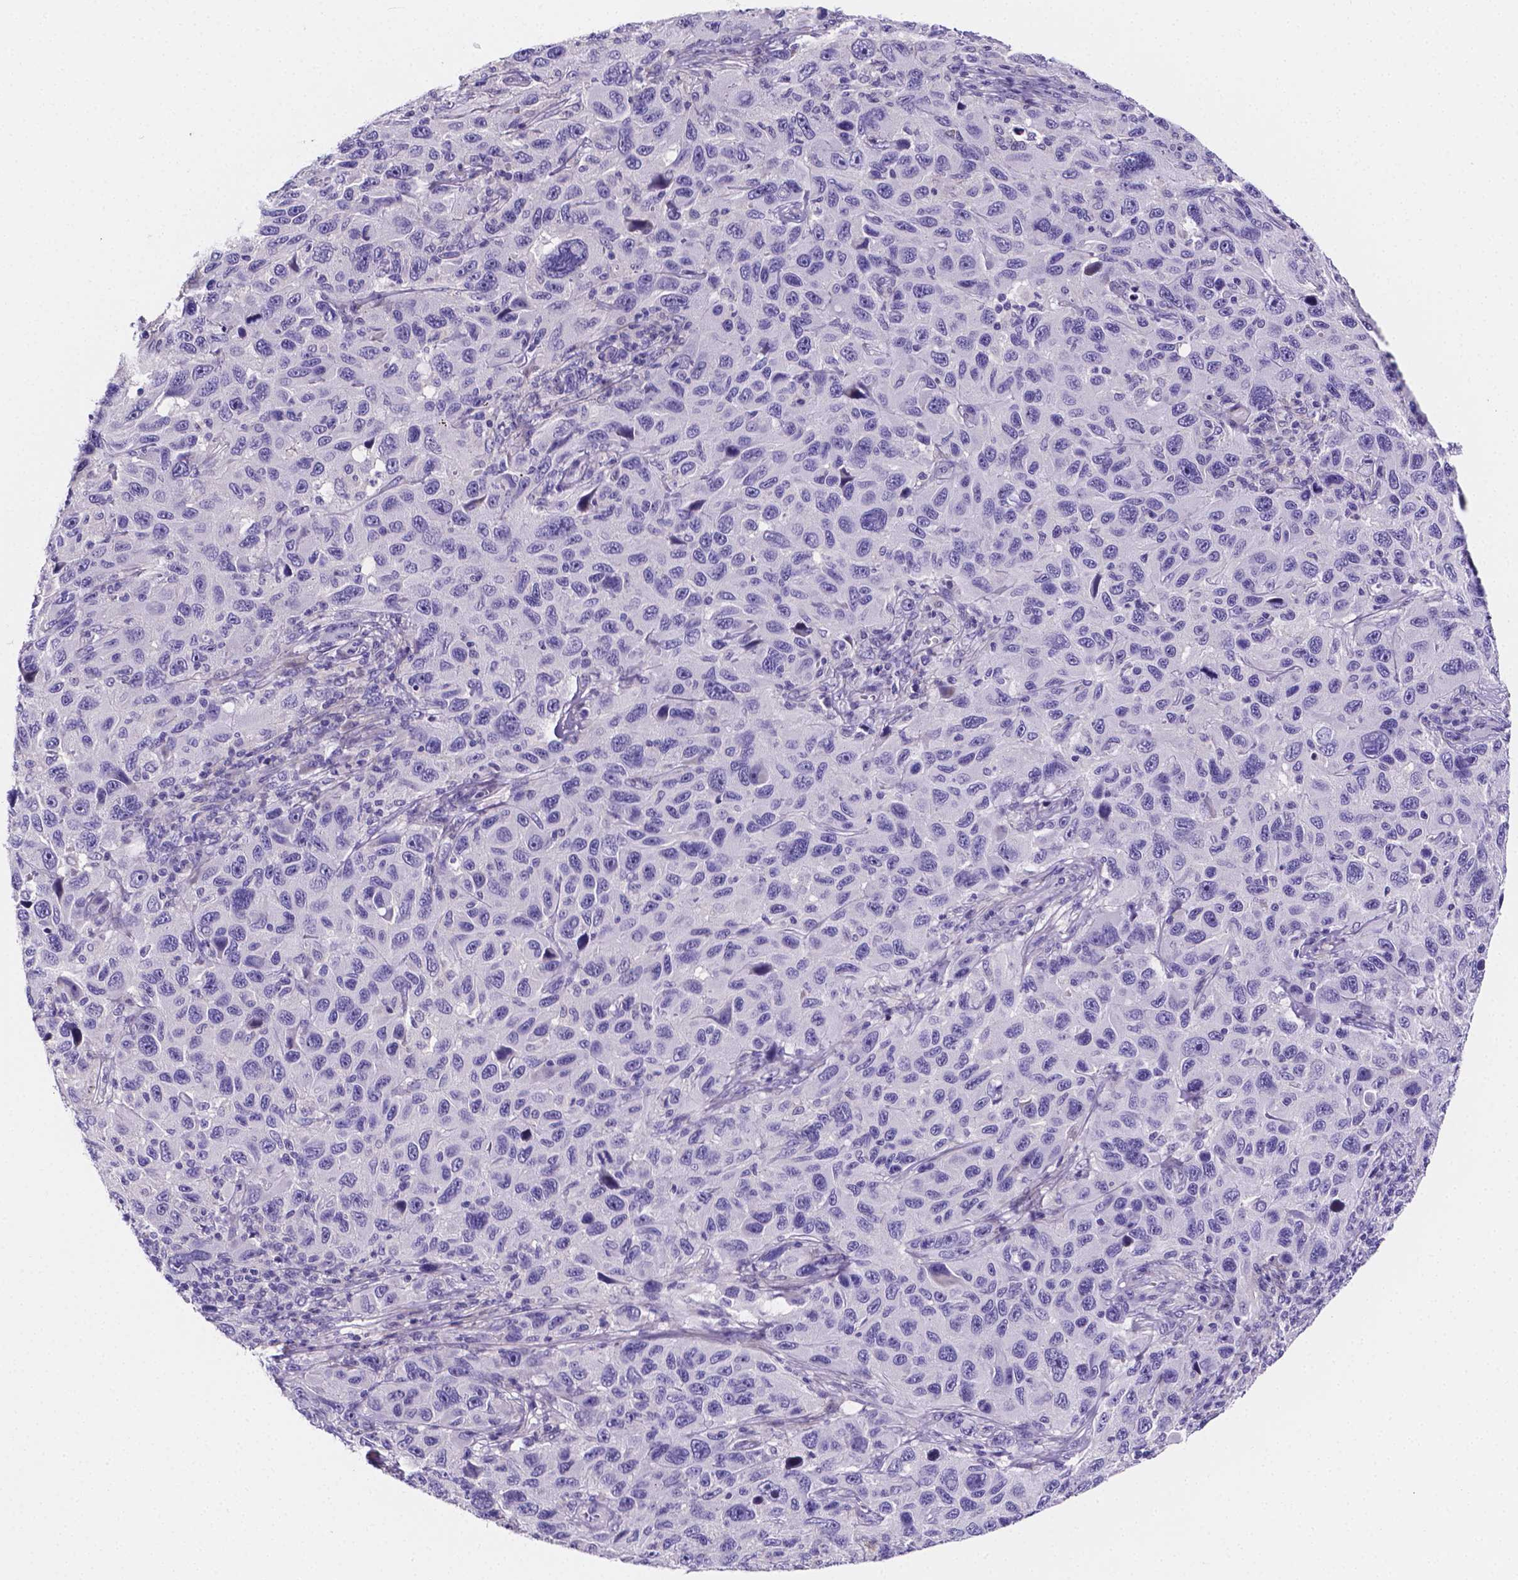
{"staining": {"intensity": "negative", "quantity": "none", "location": "none"}, "tissue": "melanoma", "cell_type": "Tumor cells", "image_type": "cancer", "snomed": [{"axis": "morphology", "description": "Malignant melanoma, NOS"}, {"axis": "topography", "description": "Skin"}], "caption": "Immunohistochemistry histopathology image of human malignant melanoma stained for a protein (brown), which reveals no expression in tumor cells. The staining was performed using DAB (3,3'-diaminobenzidine) to visualize the protein expression in brown, while the nuclei were stained in blue with hematoxylin (Magnification: 20x).", "gene": "NRGN", "patient": {"sex": "male", "age": 53}}